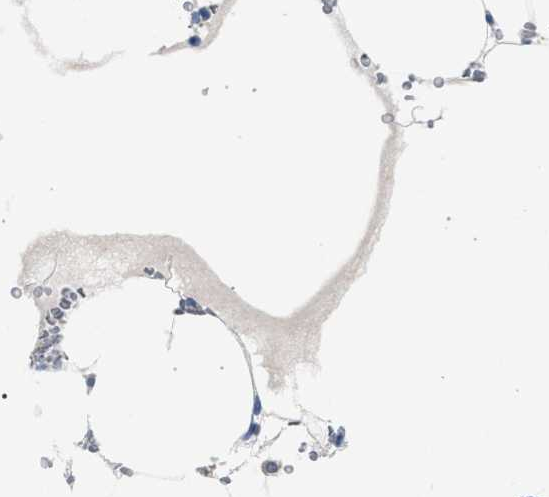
{"staining": {"intensity": "negative", "quantity": "none", "location": "none"}, "tissue": "bone marrow", "cell_type": "Hematopoietic cells", "image_type": "normal", "snomed": [{"axis": "morphology", "description": "Normal tissue, NOS"}, {"axis": "topography", "description": "Bone marrow"}], "caption": "The immunohistochemistry (IHC) micrograph has no significant staining in hematopoietic cells of bone marrow.", "gene": "CRYZ", "patient": {"sex": "male", "age": 70}}